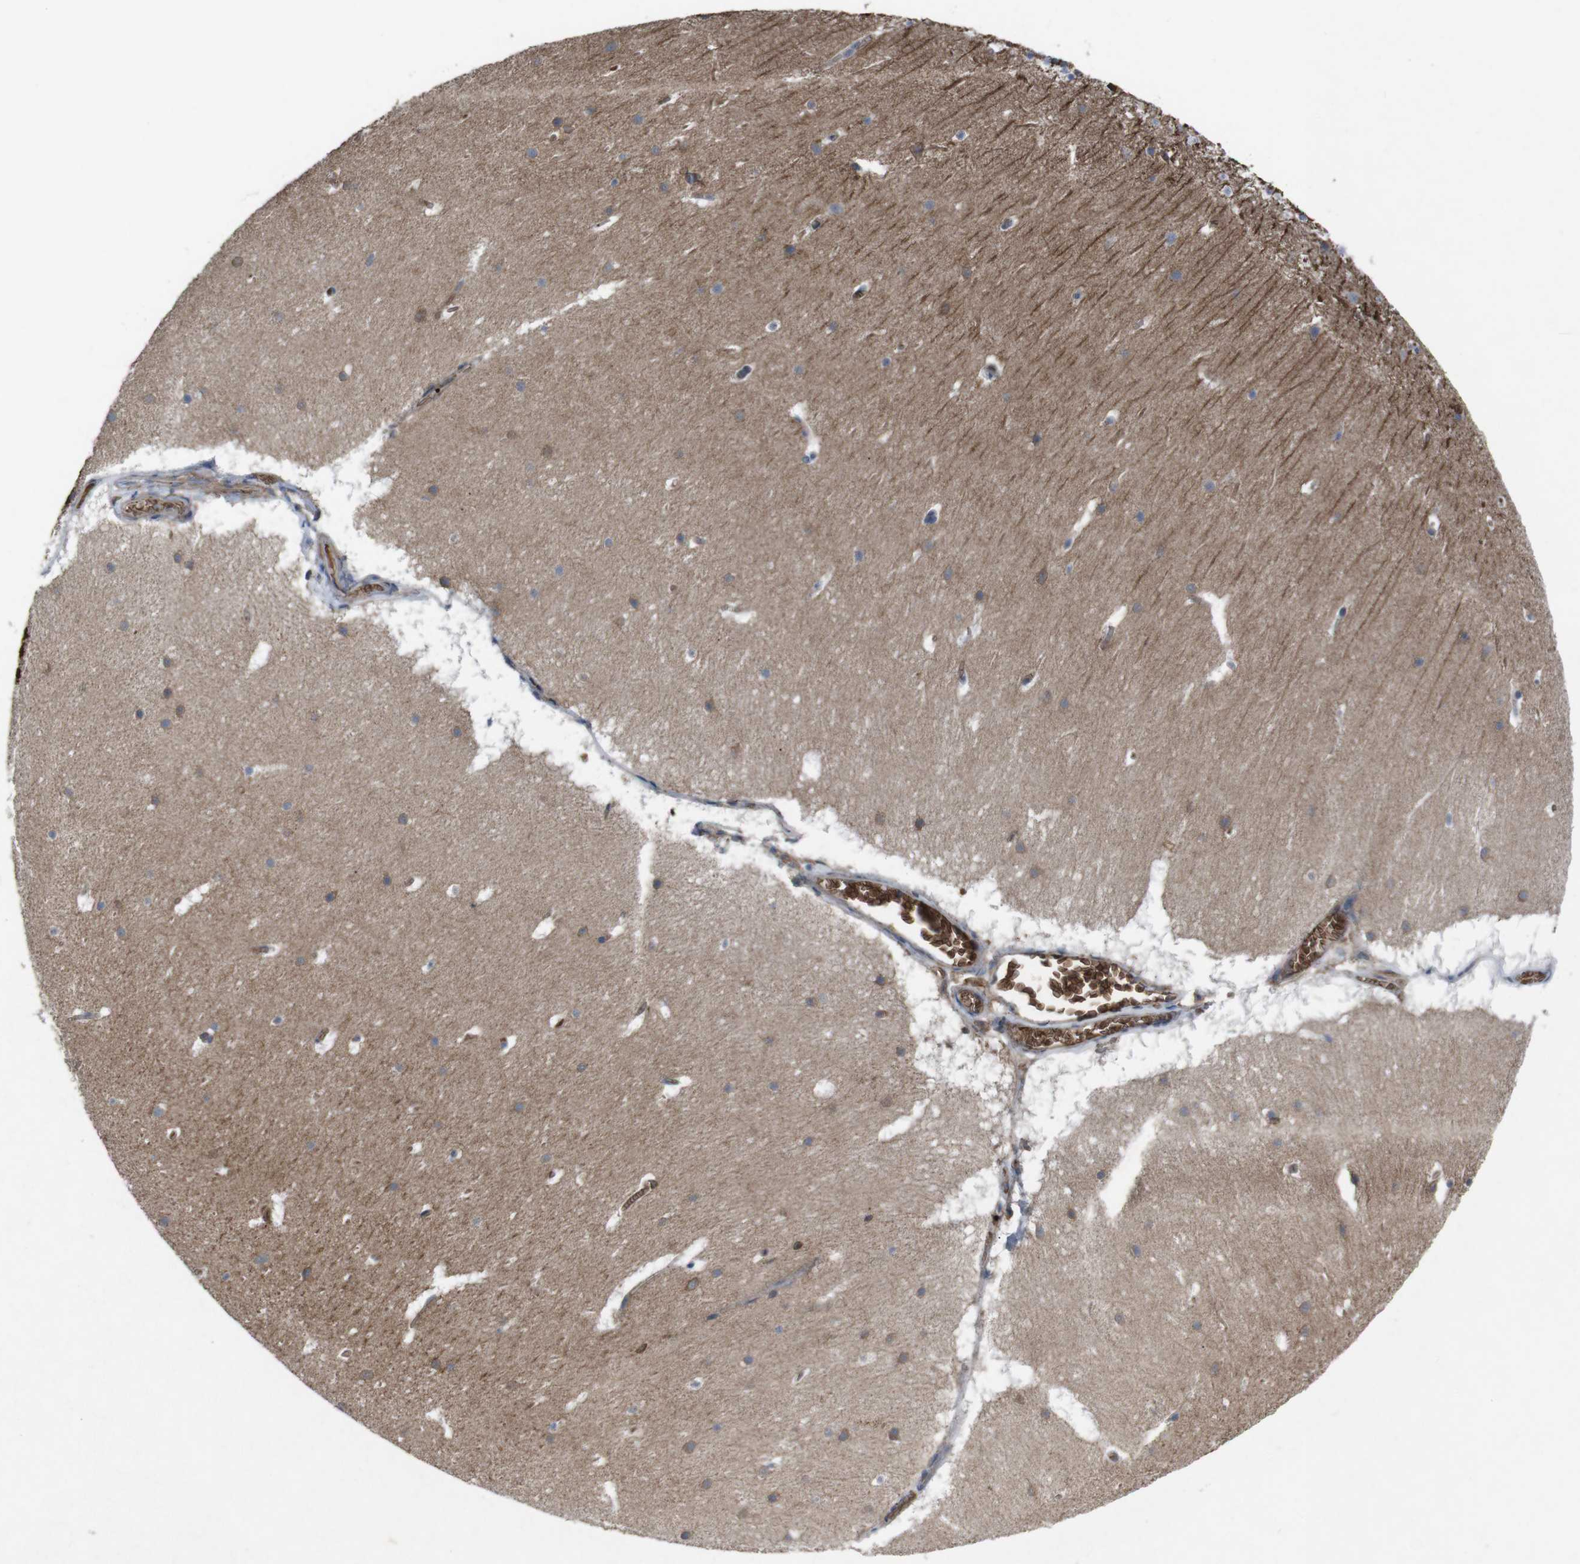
{"staining": {"intensity": "strong", "quantity": ">75%", "location": "cytoplasmic/membranous"}, "tissue": "cerebellum", "cell_type": "Cells in granular layer", "image_type": "normal", "snomed": [{"axis": "morphology", "description": "Normal tissue, NOS"}, {"axis": "topography", "description": "Cerebellum"}], "caption": "Cerebellum stained with DAB (3,3'-diaminobenzidine) immunohistochemistry exhibits high levels of strong cytoplasmic/membranous expression in about >75% of cells in granular layer.", "gene": "SPTB", "patient": {"sex": "male", "age": 45}}